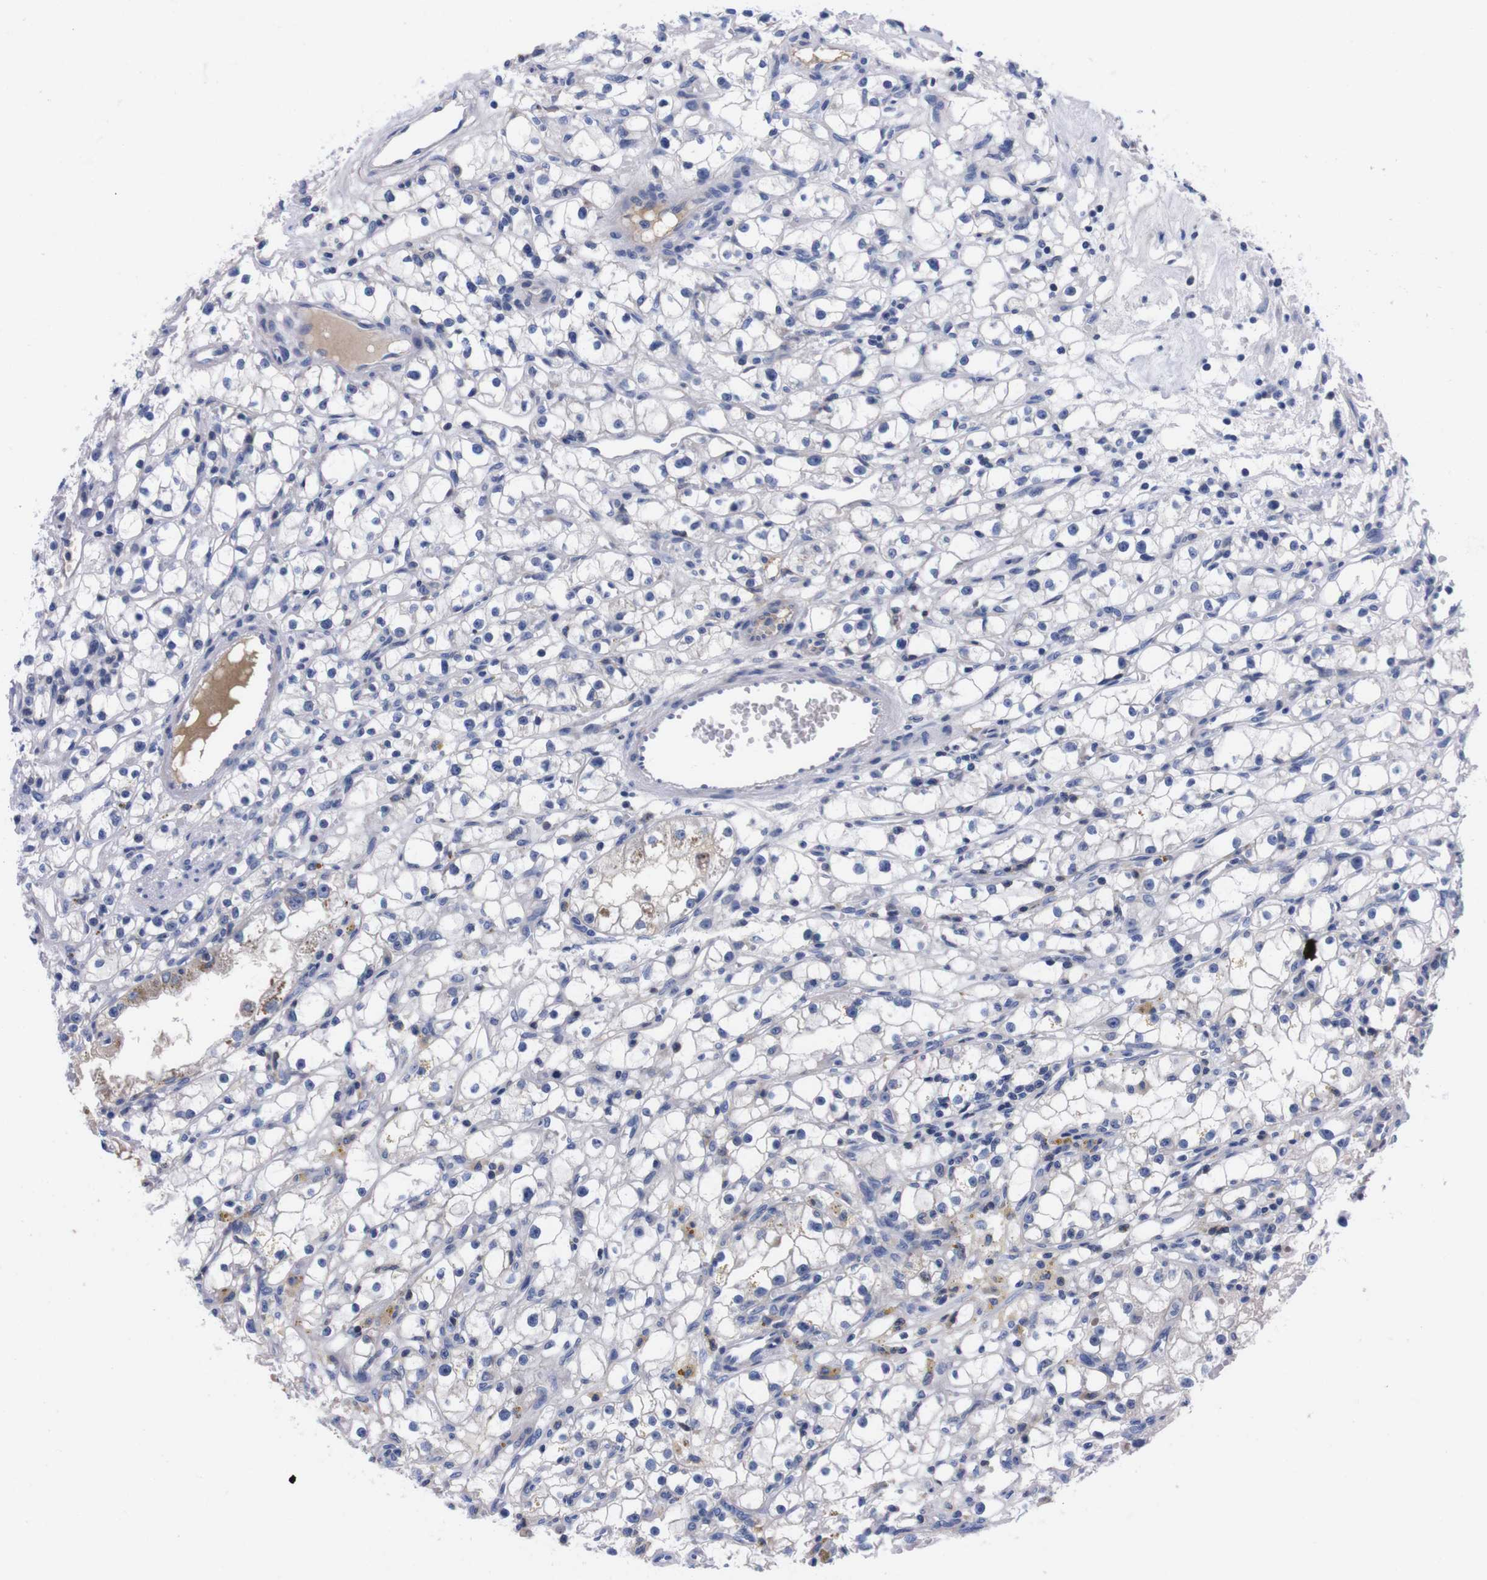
{"staining": {"intensity": "negative", "quantity": "none", "location": "none"}, "tissue": "renal cancer", "cell_type": "Tumor cells", "image_type": "cancer", "snomed": [{"axis": "morphology", "description": "Adenocarcinoma, NOS"}, {"axis": "topography", "description": "Kidney"}], "caption": "Immunohistochemistry micrograph of neoplastic tissue: human renal cancer stained with DAB (3,3'-diaminobenzidine) reveals no significant protein expression in tumor cells.", "gene": "FAM210A", "patient": {"sex": "male", "age": 56}}